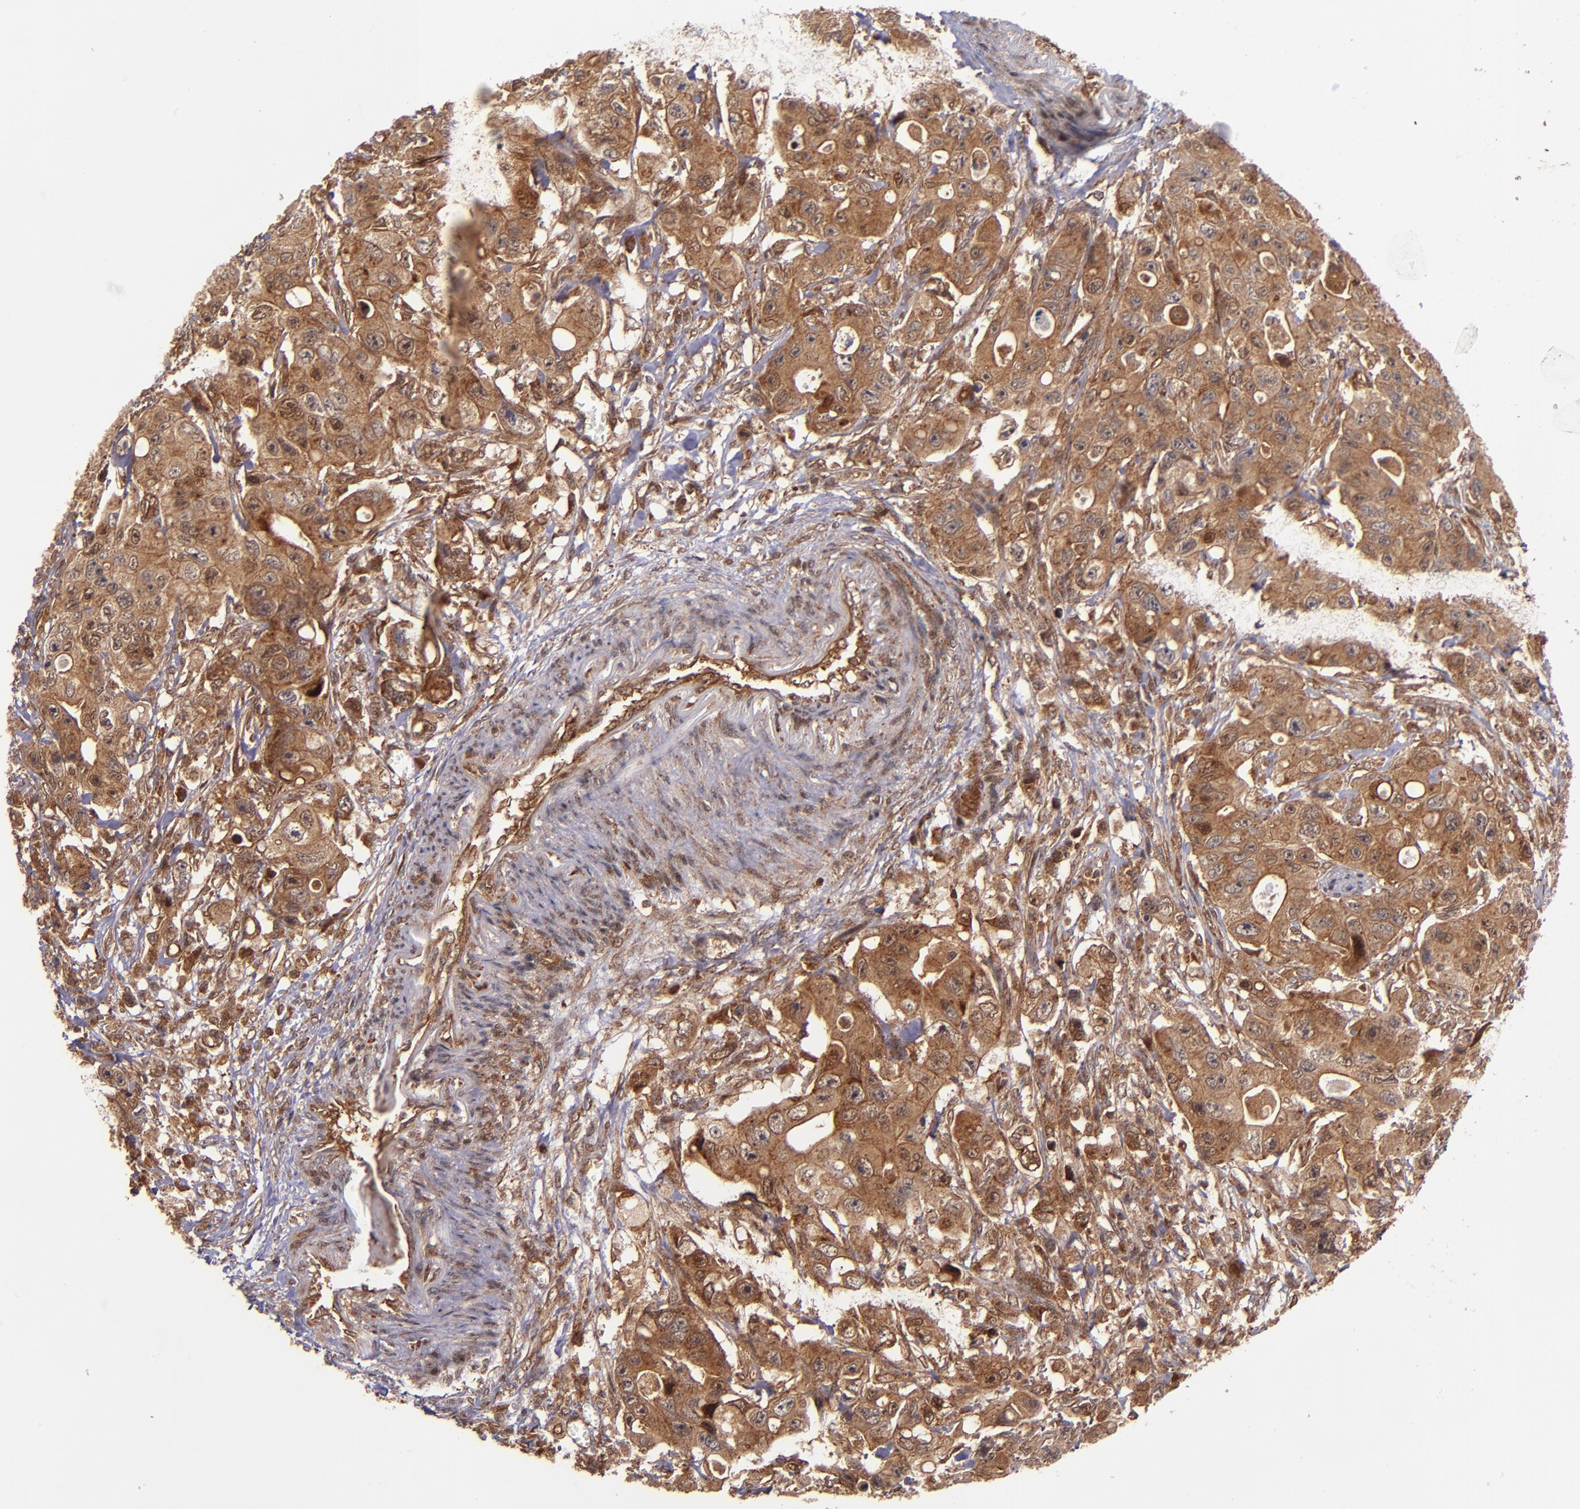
{"staining": {"intensity": "strong", "quantity": ">75%", "location": "cytoplasmic/membranous"}, "tissue": "colorectal cancer", "cell_type": "Tumor cells", "image_type": "cancer", "snomed": [{"axis": "morphology", "description": "Adenocarcinoma, NOS"}, {"axis": "topography", "description": "Colon"}], "caption": "Colorectal cancer stained with DAB immunohistochemistry (IHC) displays high levels of strong cytoplasmic/membranous staining in about >75% of tumor cells.", "gene": "STX8", "patient": {"sex": "female", "age": 46}}